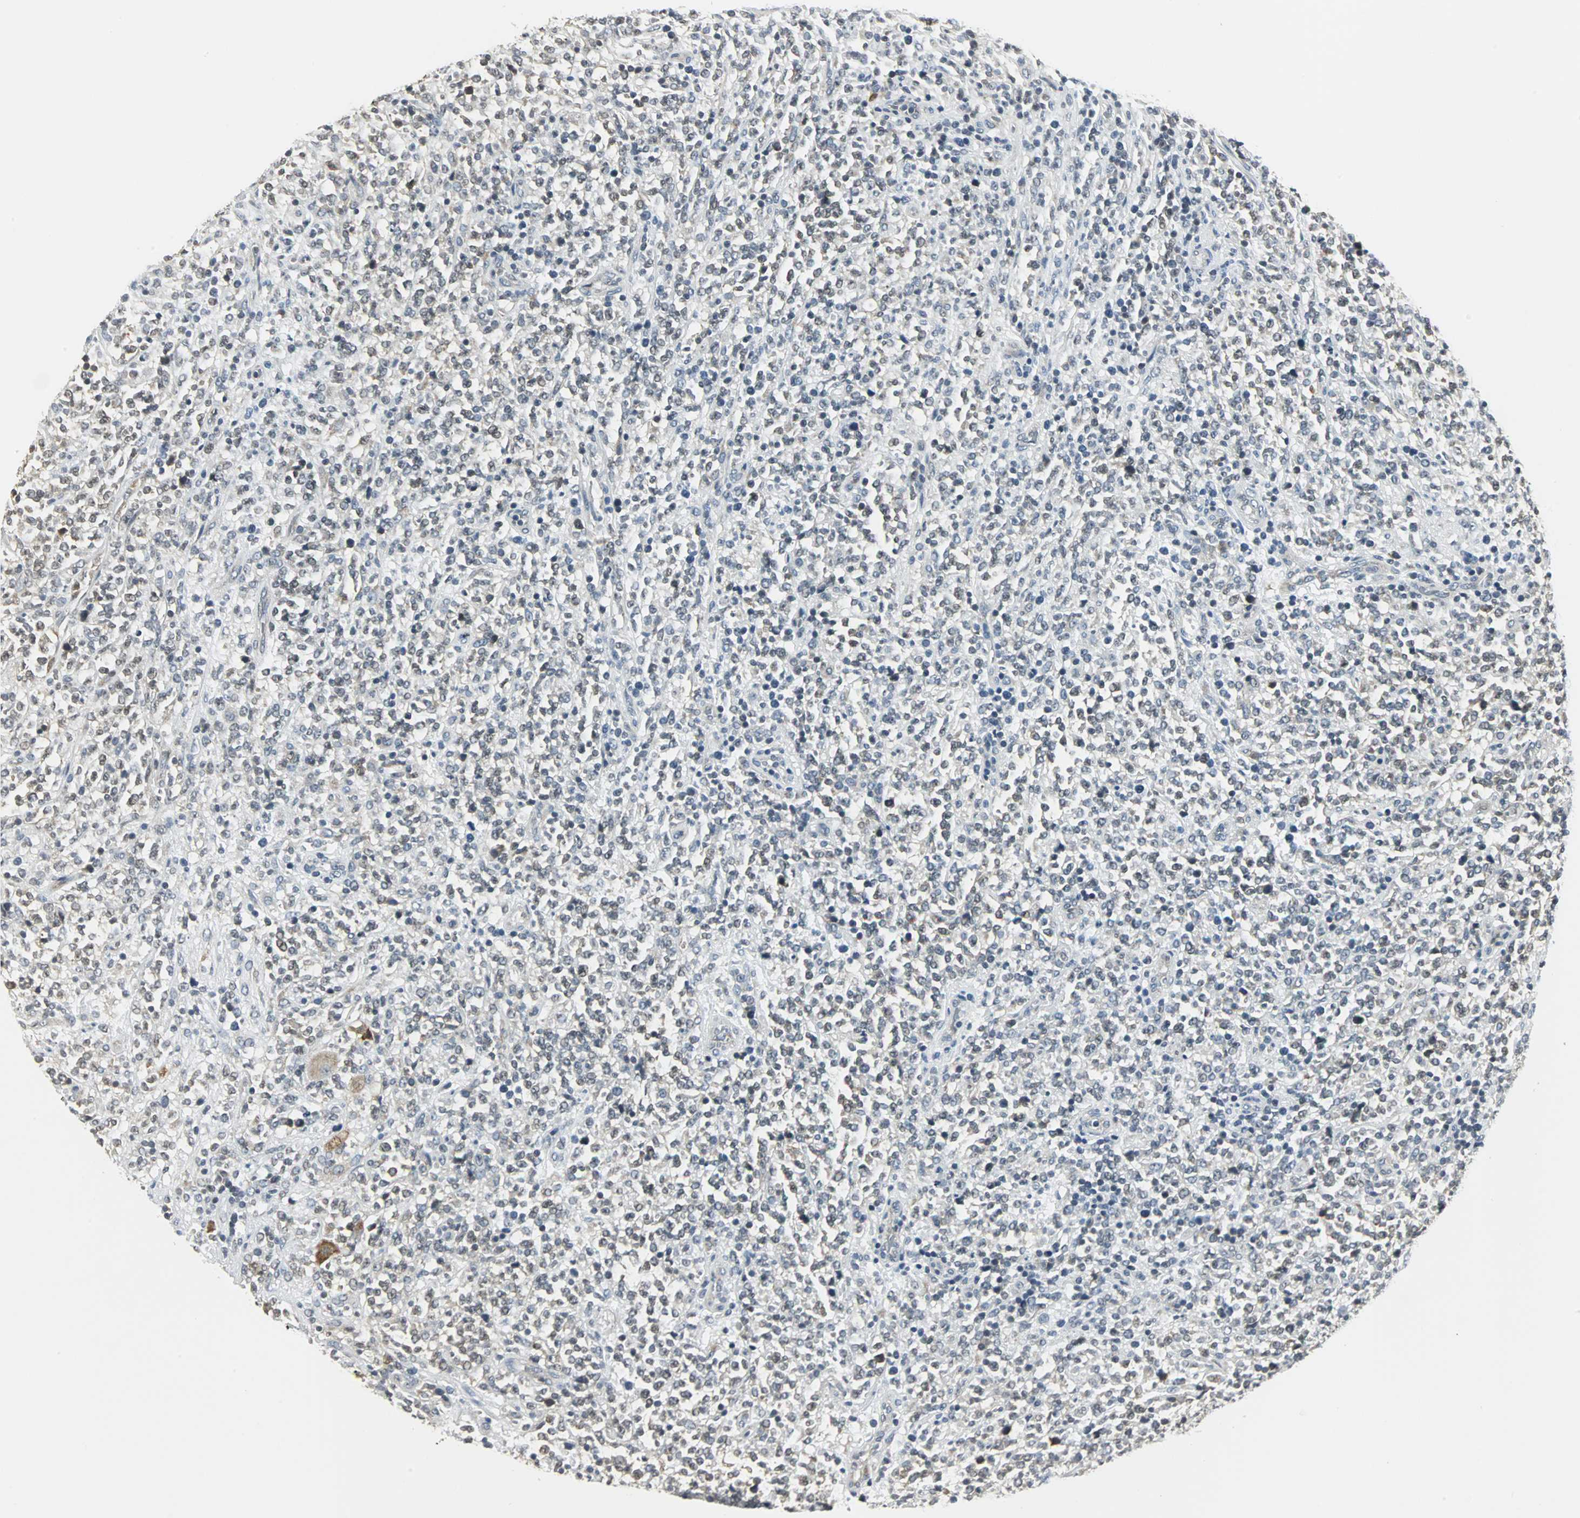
{"staining": {"intensity": "negative", "quantity": "none", "location": "none"}, "tissue": "lymphoma", "cell_type": "Tumor cells", "image_type": "cancer", "snomed": [{"axis": "morphology", "description": "Malignant lymphoma, non-Hodgkin's type, High grade"}, {"axis": "topography", "description": "Soft tissue"}], "caption": "The micrograph exhibits no significant expression in tumor cells of lymphoma.", "gene": "CCT5", "patient": {"sex": "male", "age": 18}}